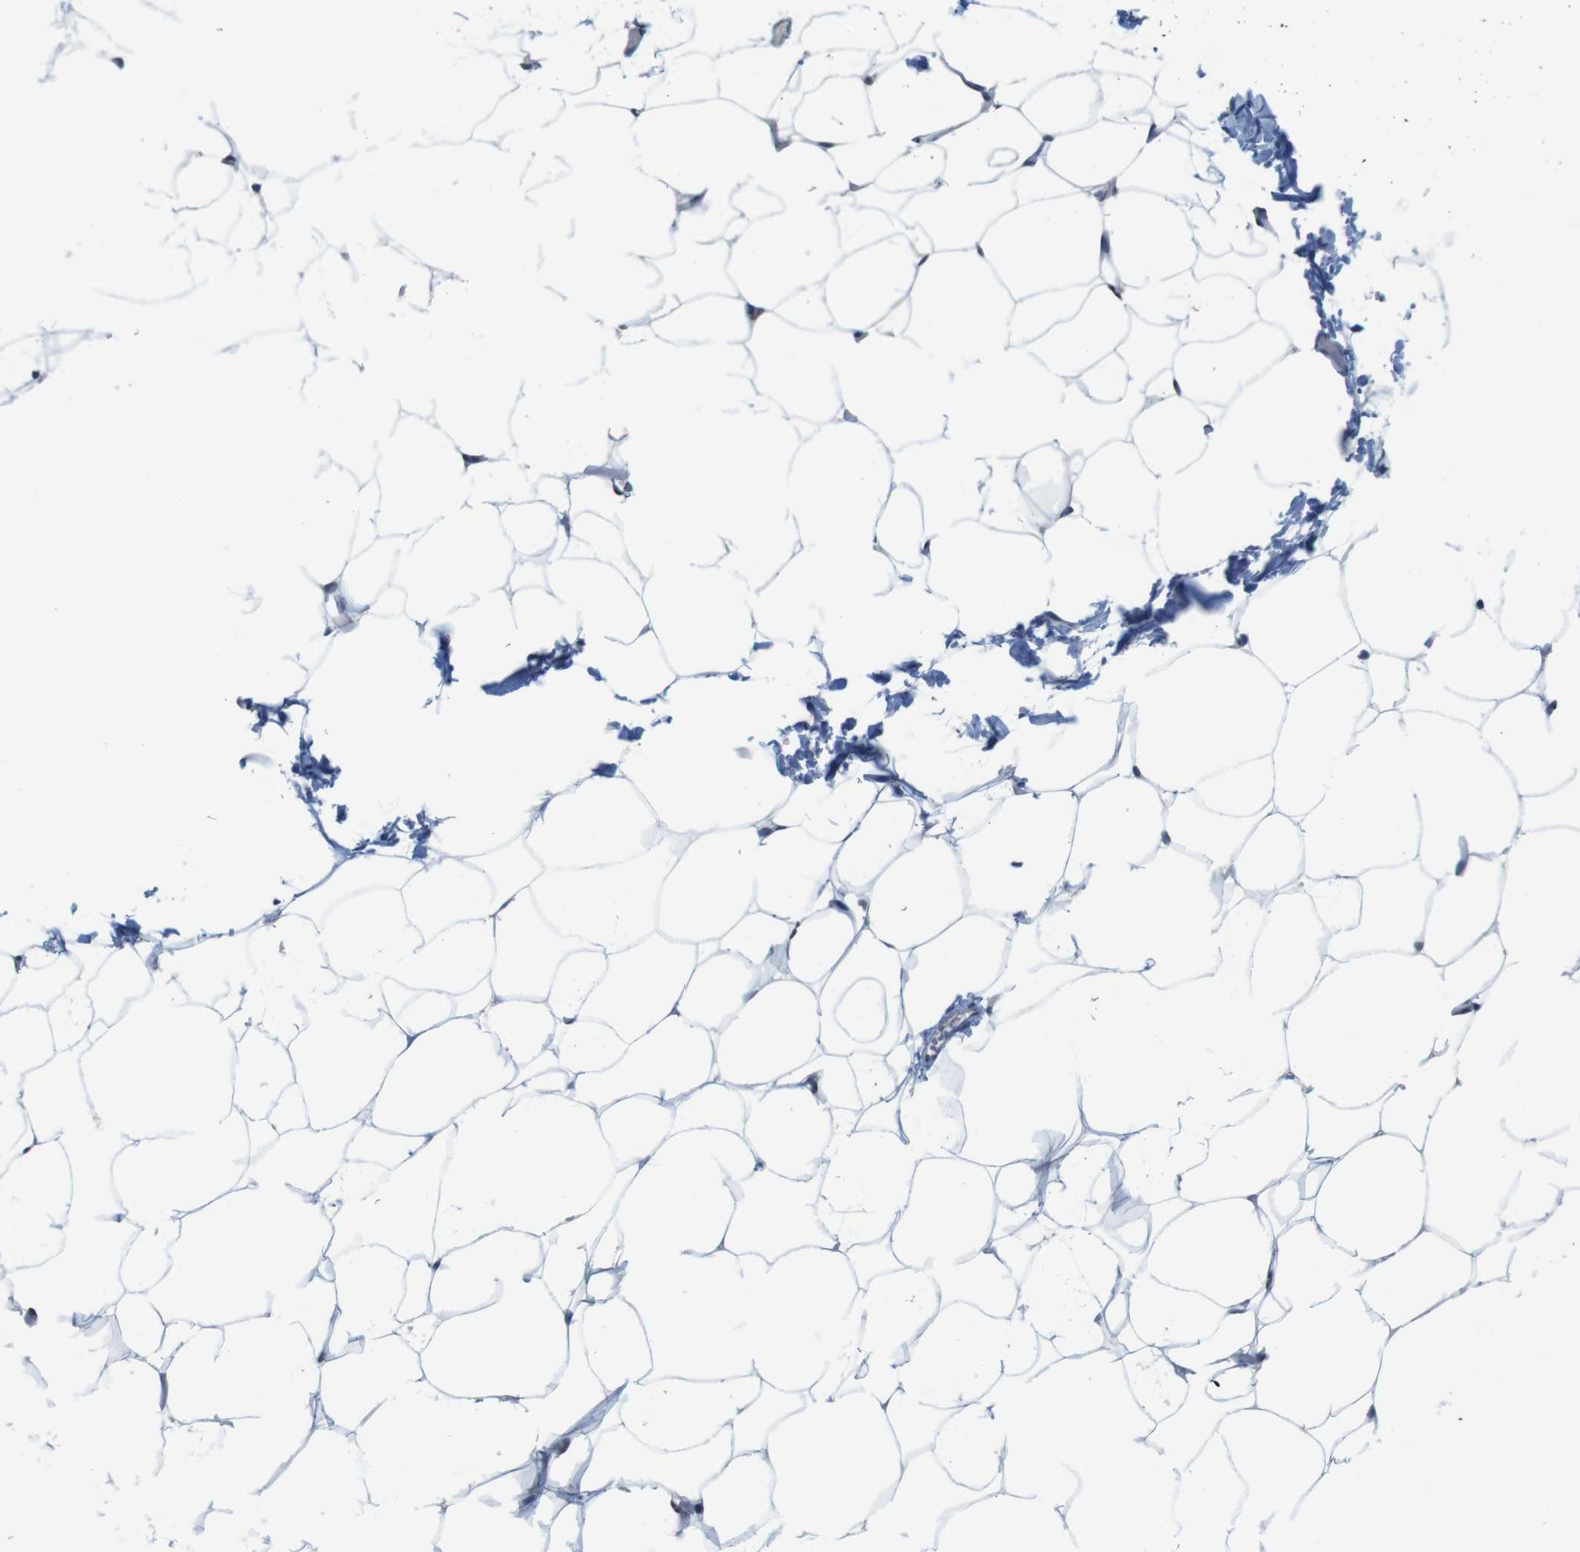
{"staining": {"intensity": "negative", "quantity": "none", "location": "none"}, "tissue": "adipose tissue", "cell_type": "Adipocytes", "image_type": "normal", "snomed": [{"axis": "morphology", "description": "Normal tissue, NOS"}, {"axis": "topography", "description": "Breast"}, {"axis": "topography", "description": "Adipose tissue"}], "caption": "Immunohistochemistry micrograph of unremarkable adipose tissue: human adipose tissue stained with DAB demonstrates no significant protein expression in adipocytes. (DAB IHC visualized using brightfield microscopy, high magnification).", "gene": "FADD", "patient": {"sex": "female", "age": 25}}